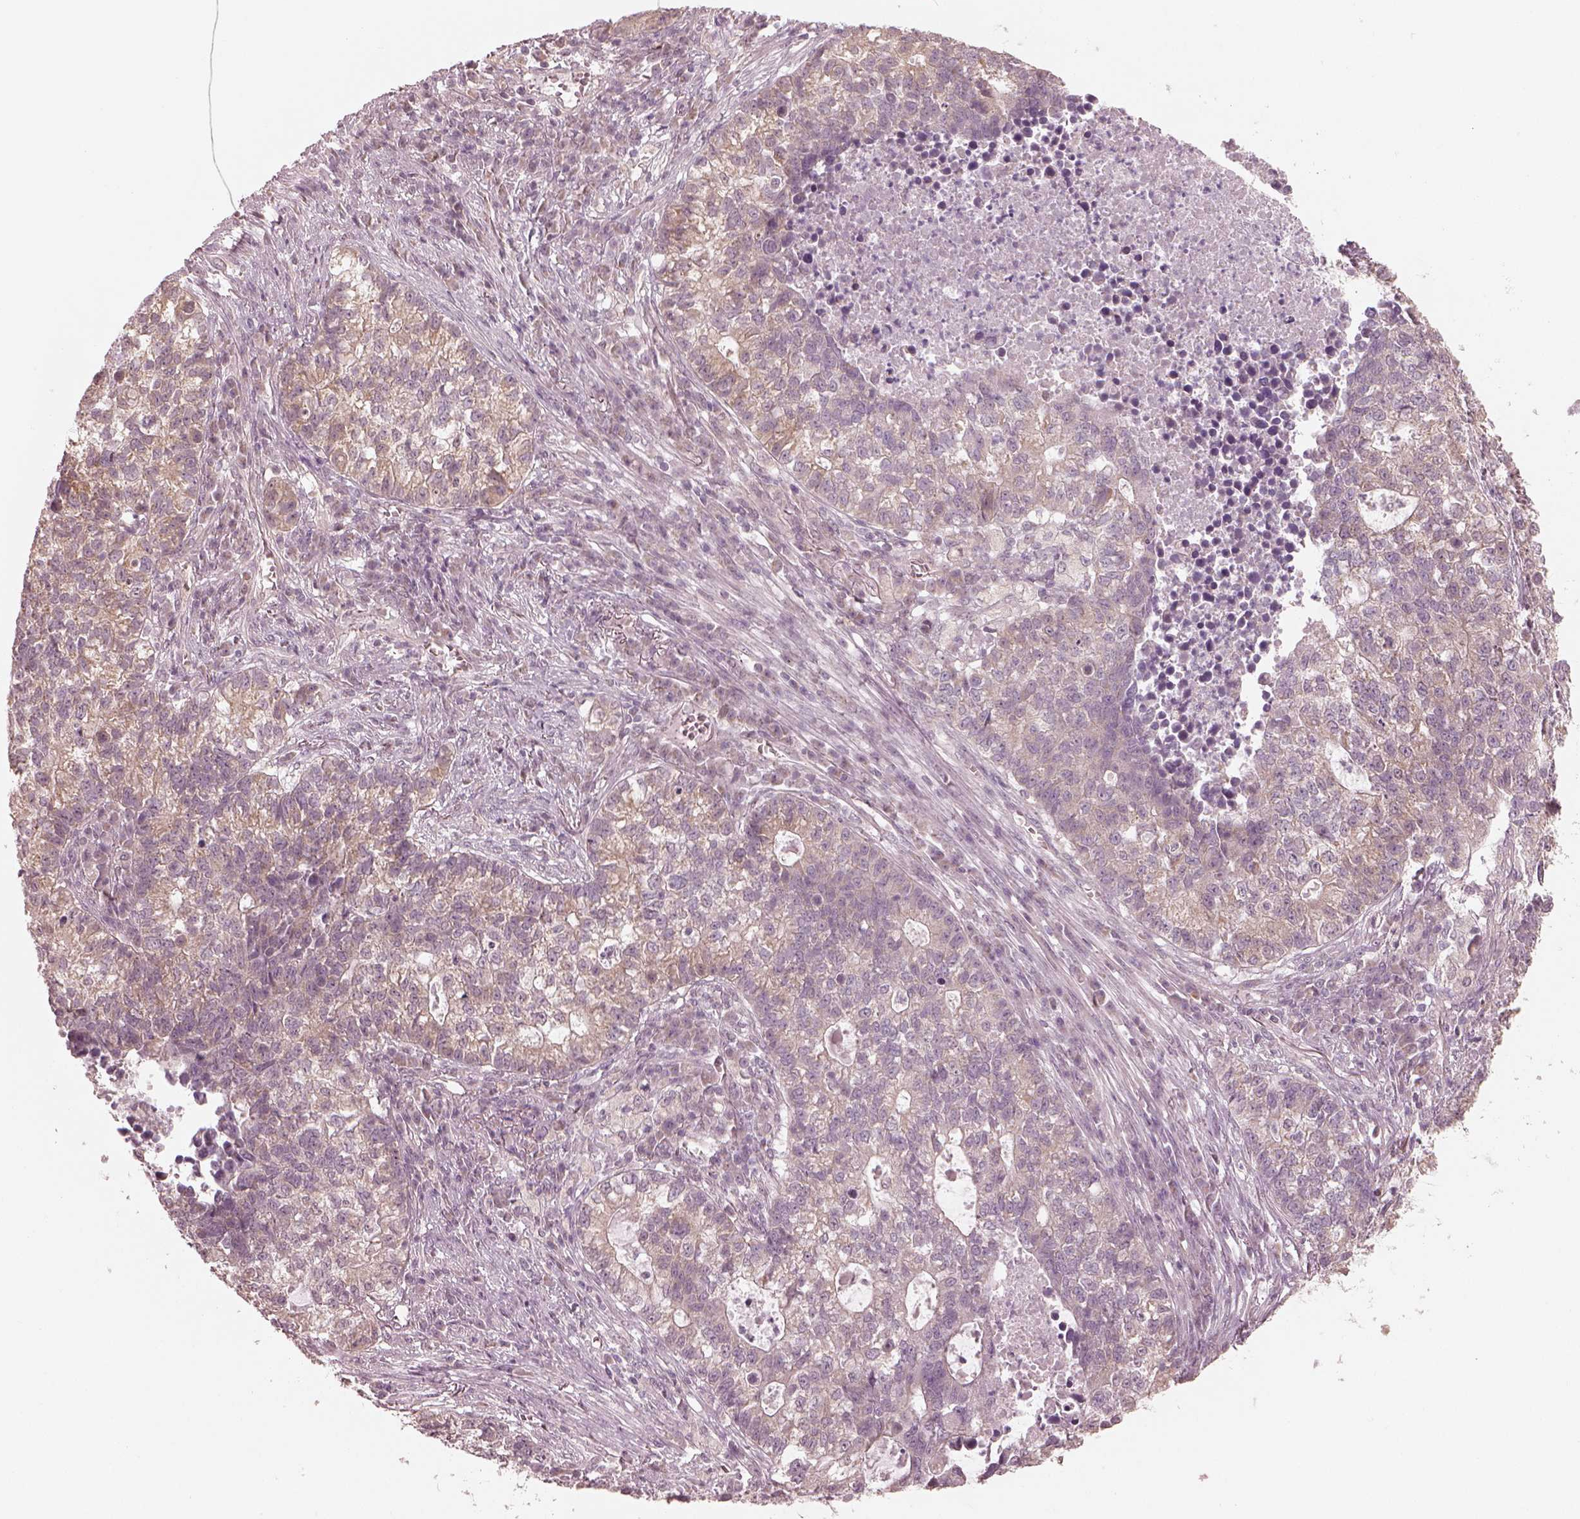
{"staining": {"intensity": "weak", "quantity": "<25%", "location": "cytoplasmic/membranous"}, "tissue": "lung cancer", "cell_type": "Tumor cells", "image_type": "cancer", "snomed": [{"axis": "morphology", "description": "Adenocarcinoma, NOS"}, {"axis": "topography", "description": "Lung"}], "caption": "Photomicrograph shows no significant protein positivity in tumor cells of adenocarcinoma (lung).", "gene": "IQCB1", "patient": {"sex": "male", "age": 57}}